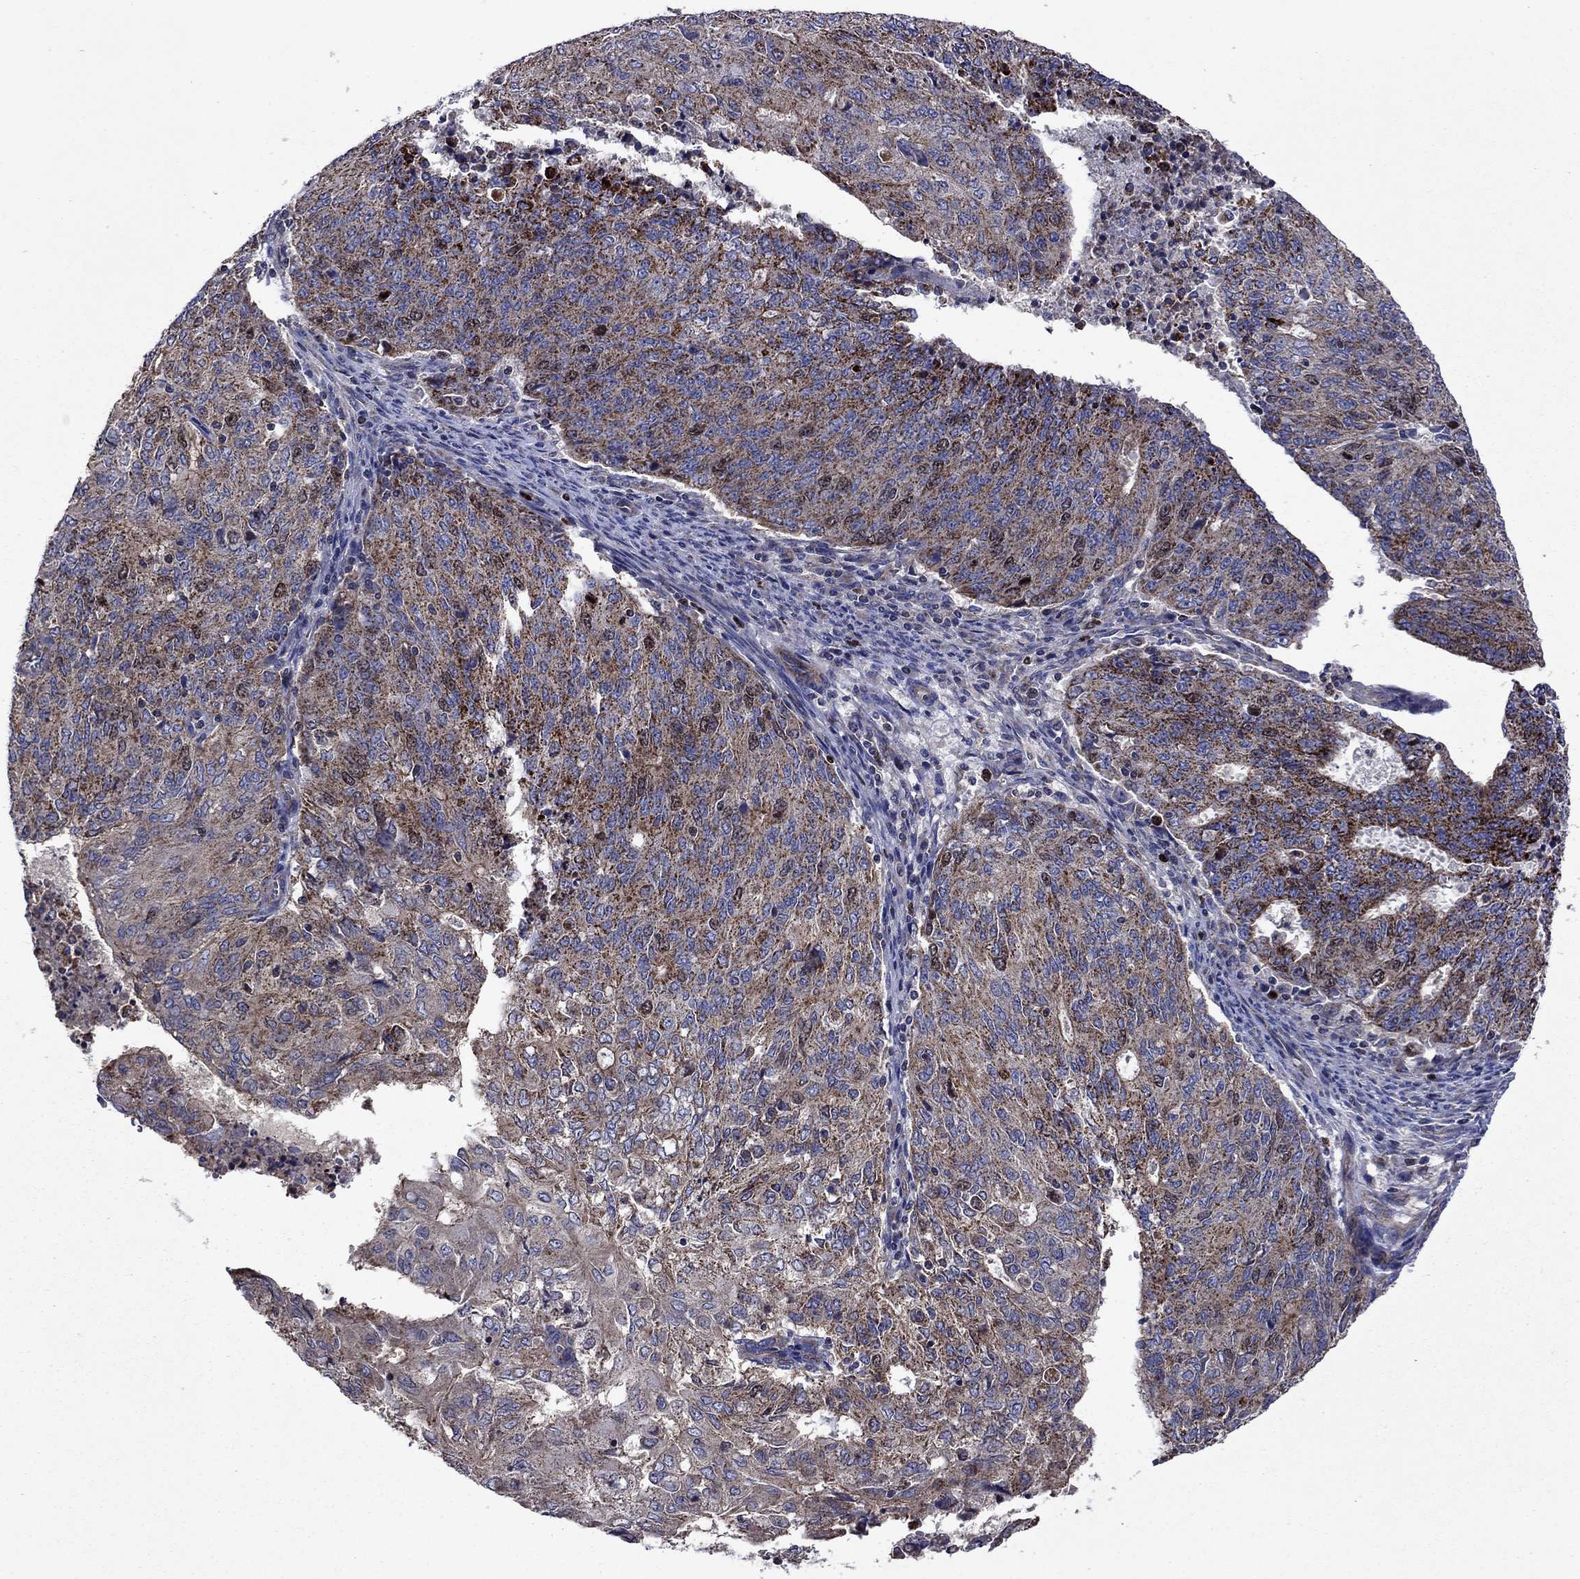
{"staining": {"intensity": "moderate", "quantity": "25%-75%", "location": "cytoplasmic/membranous"}, "tissue": "endometrial cancer", "cell_type": "Tumor cells", "image_type": "cancer", "snomed": [{"axis": "morphology", "description": "Adenocarcinoma, NOS"}, {"axis": "topography", "description": "Endometrium"}], "caption": "There is medium levels of moderate cytoplasmic/membranous positivity in tumor cells of endometrial cancer, as demonstrated by immunohistochemical staining (brown color).", "gene": "KIF22", "patient": {"sex": "female", "age": 82}}